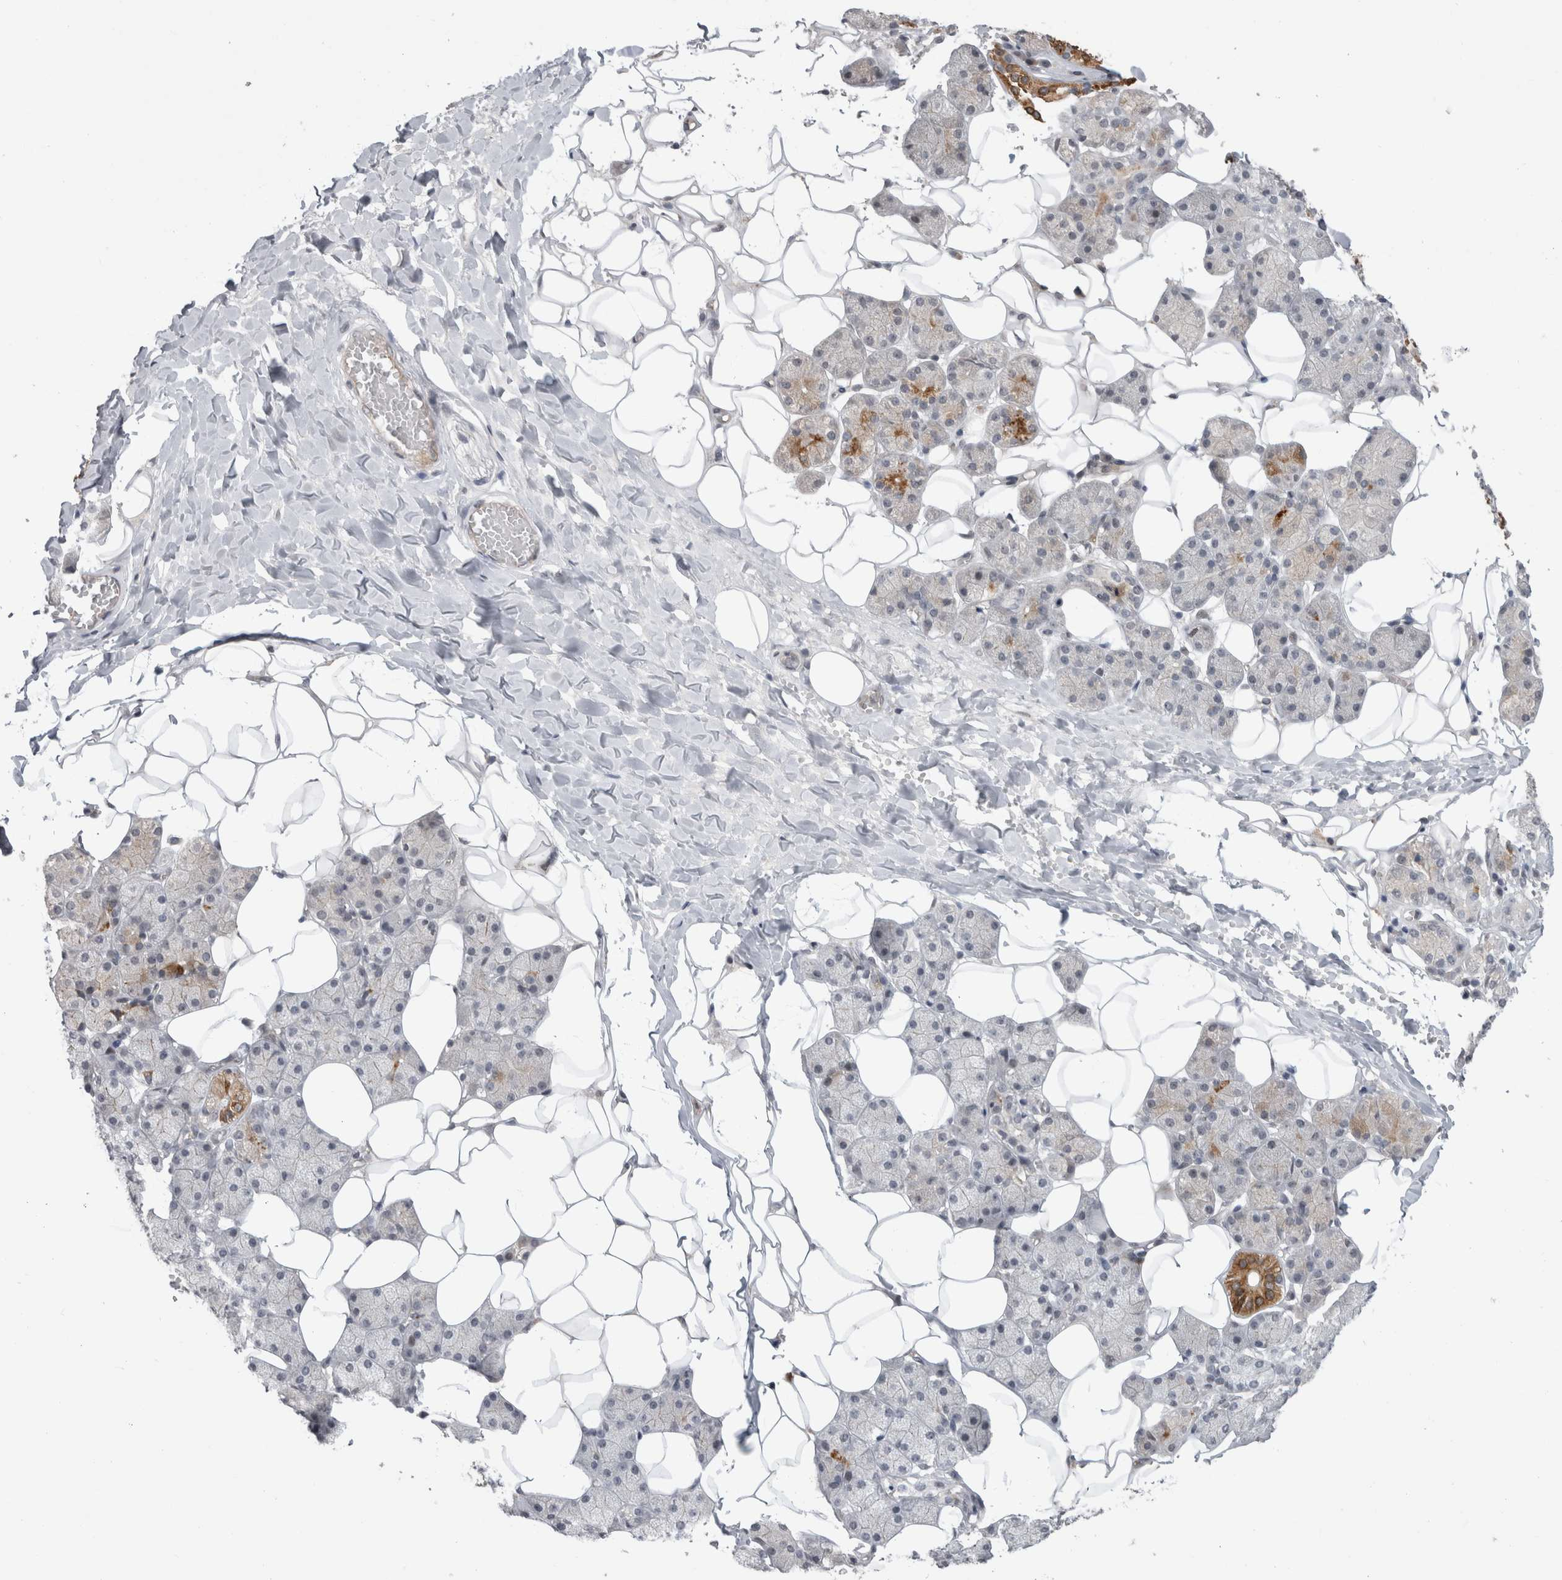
{"staining": {"intensity": "moderate", "quantity": "<25%", "location": "cytoplasmic/membranous"}, "tissue": "salivary gland", "cell_type": "Glandular cells", "image_type": "normal", "snomed": [{"axis": "morphology", "description": "Normal tissue, NOS"}, {"axis": "topography", "description": "Salivary gland"}], "caption": "Salivary gland stained with a brown dye demonstrates moderate cytoplasmic/membranous positive positivity in about <25% of glandular cells.", "gene": "MTBP", "patient": {"sex": "female", "age": 33}}